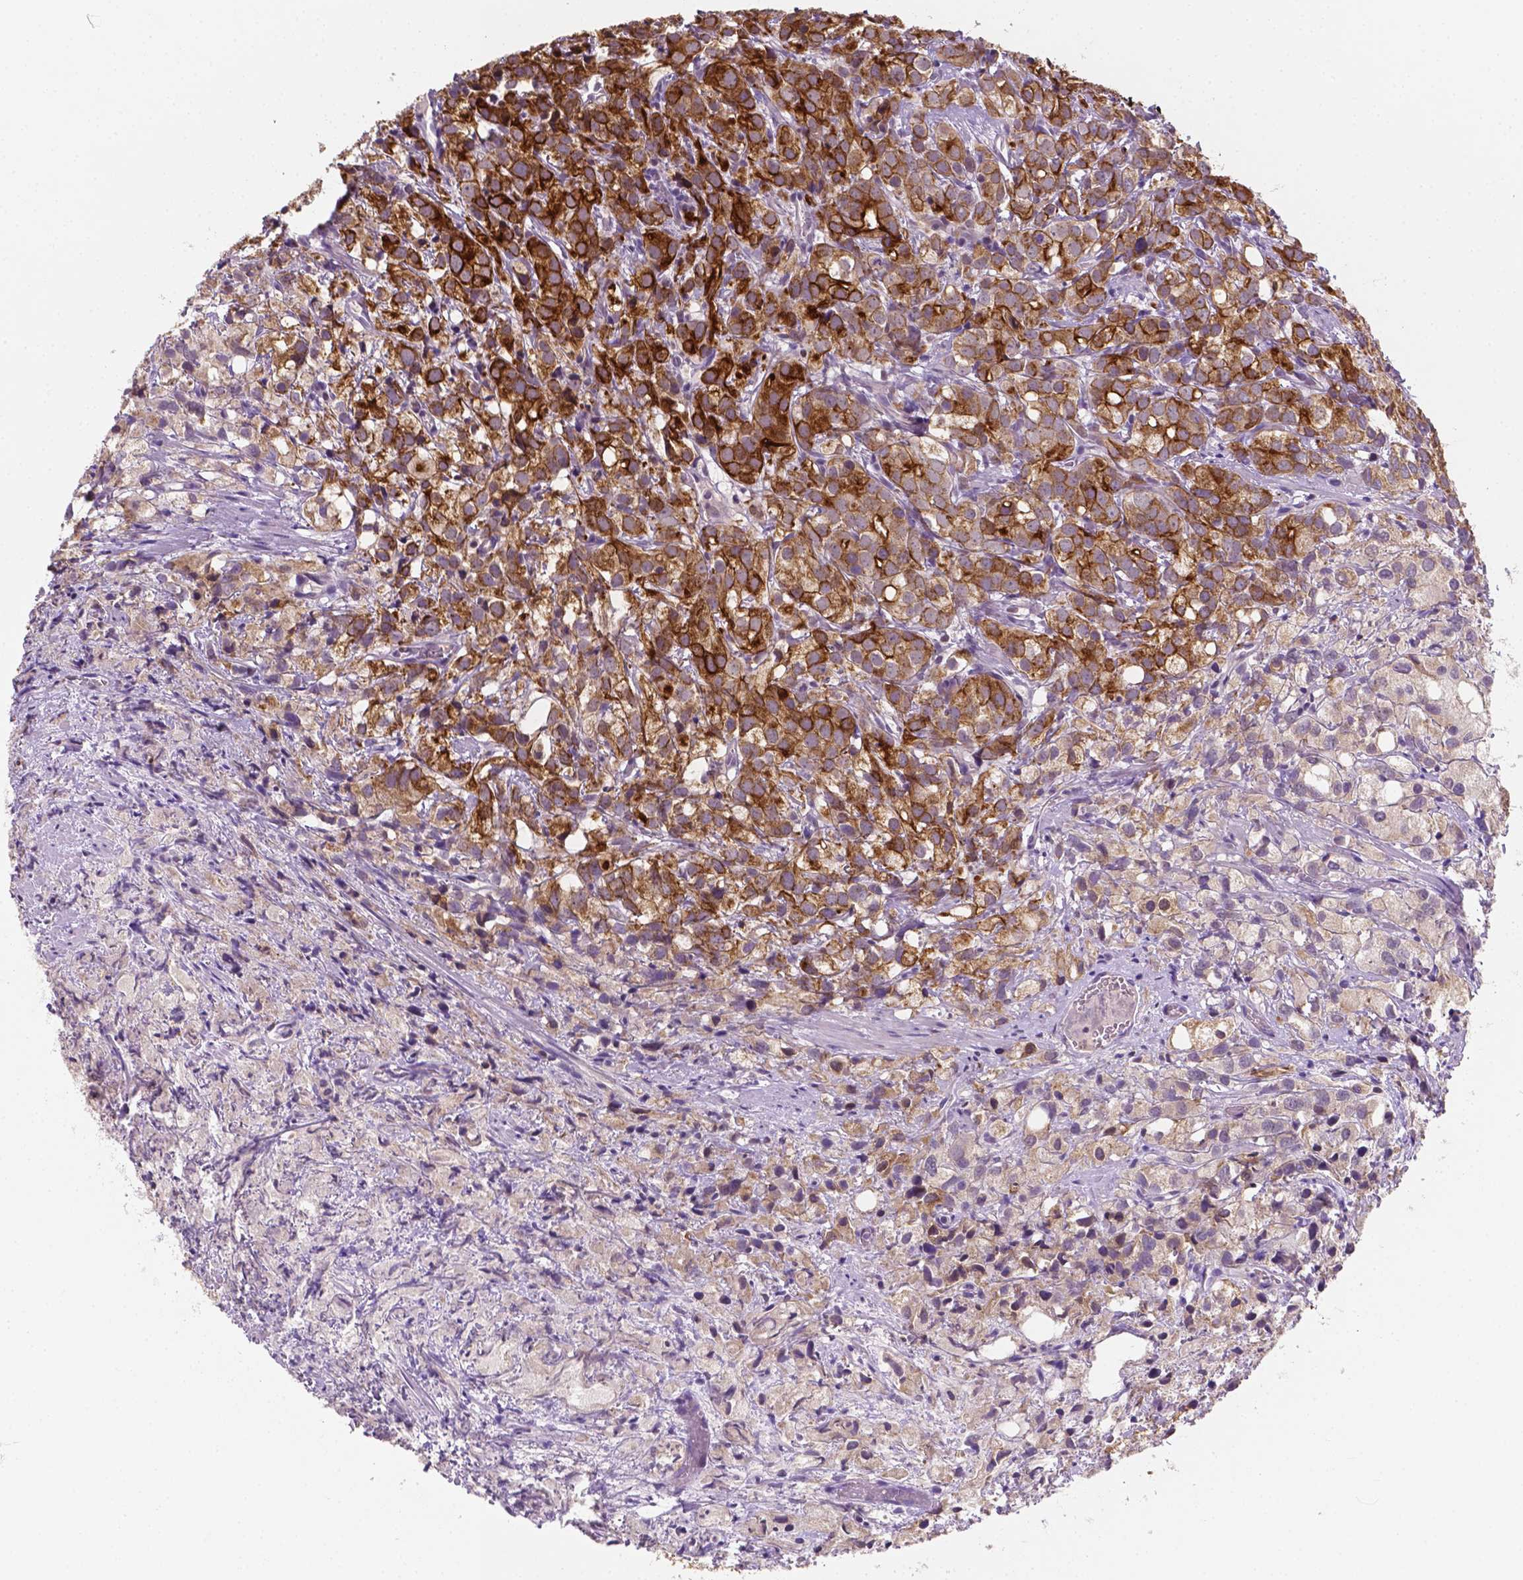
{"staining": {"intensity": "strong", "quantity": "25%-75%", "location": "cytoplasmic/membranous"}, "tissue": "prostate cancer", "cell_type": "Tumor cells", "image_type": "cancer", "snomed": [{"axis": "morphology", "description": "Adenocarcinoma, High grade"}, {"axis": "topography", "description": "Prostate"}], "caption": "Tumor cells display strong cytoplasmic/membranous positivity in approximately 25%-75% of cells in prostate cancer (high-grade adenocarcinoma).", "gene": "SHLD3", "patient": {"sex": "male", "age": 86}}